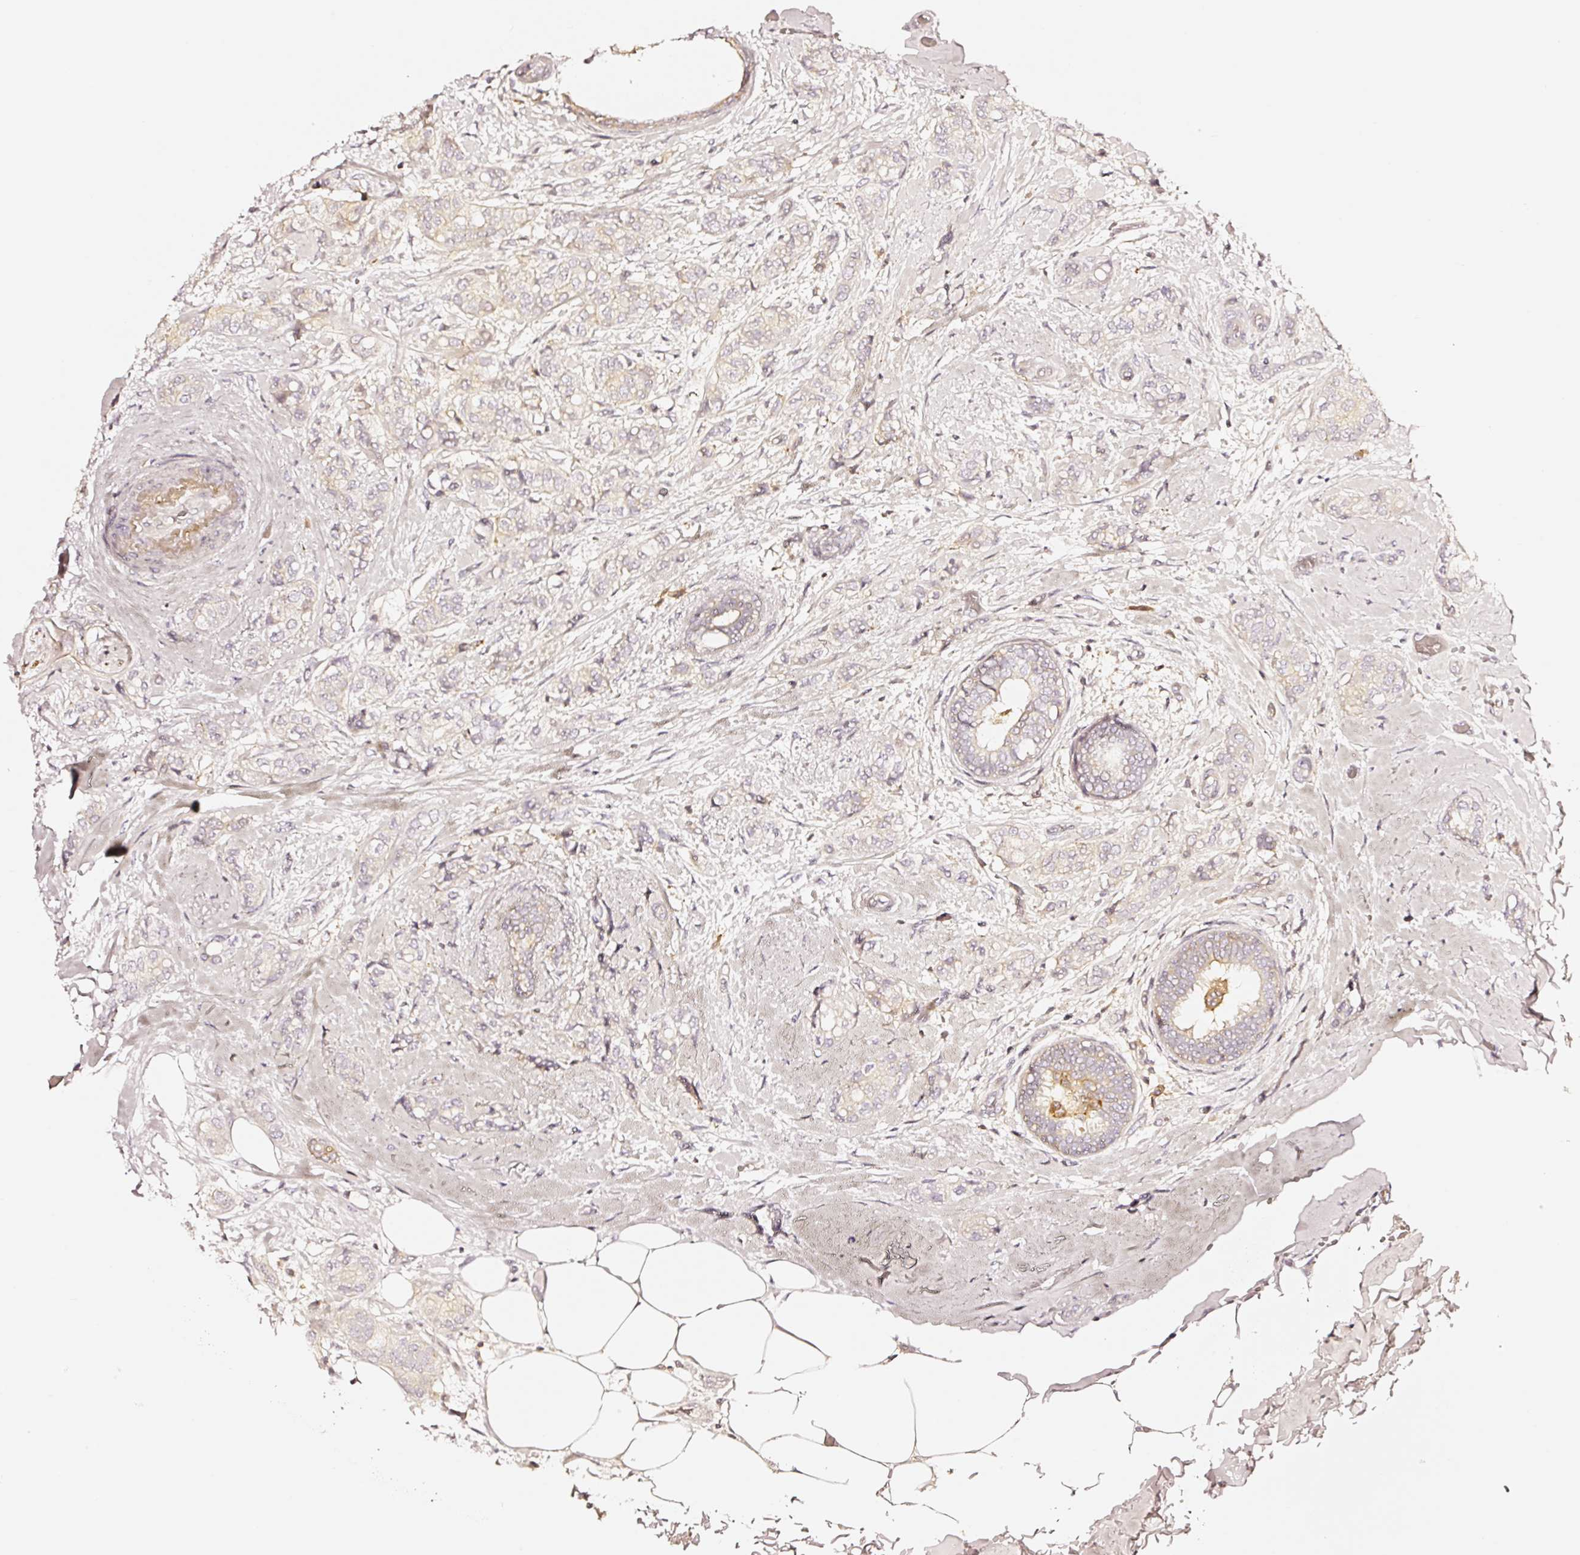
{"staining": {"intensity": "negative", "quantity": "none", "location": "none"}, "tissue": "breast cancer", "cell_type": "Tumor cells", "image_type": "cancer", "snomed": [{"axis": "morphology", "description": "Duct carcinoma"}, {"axis": "topography", "description": "Breast"}], "caption": "Immunohistochemistry (IHC) image of neoplastic tissue: human intraductal carcinoma (breast) stained with DAB exhibits no significant protein staining in tumor cells. (Brightfield microscopy of DAB (3,3'-diaminobenzidine) IHC at high magnification).", "gene": "CD47", "patient": {"sex": "female", "age": 73}}